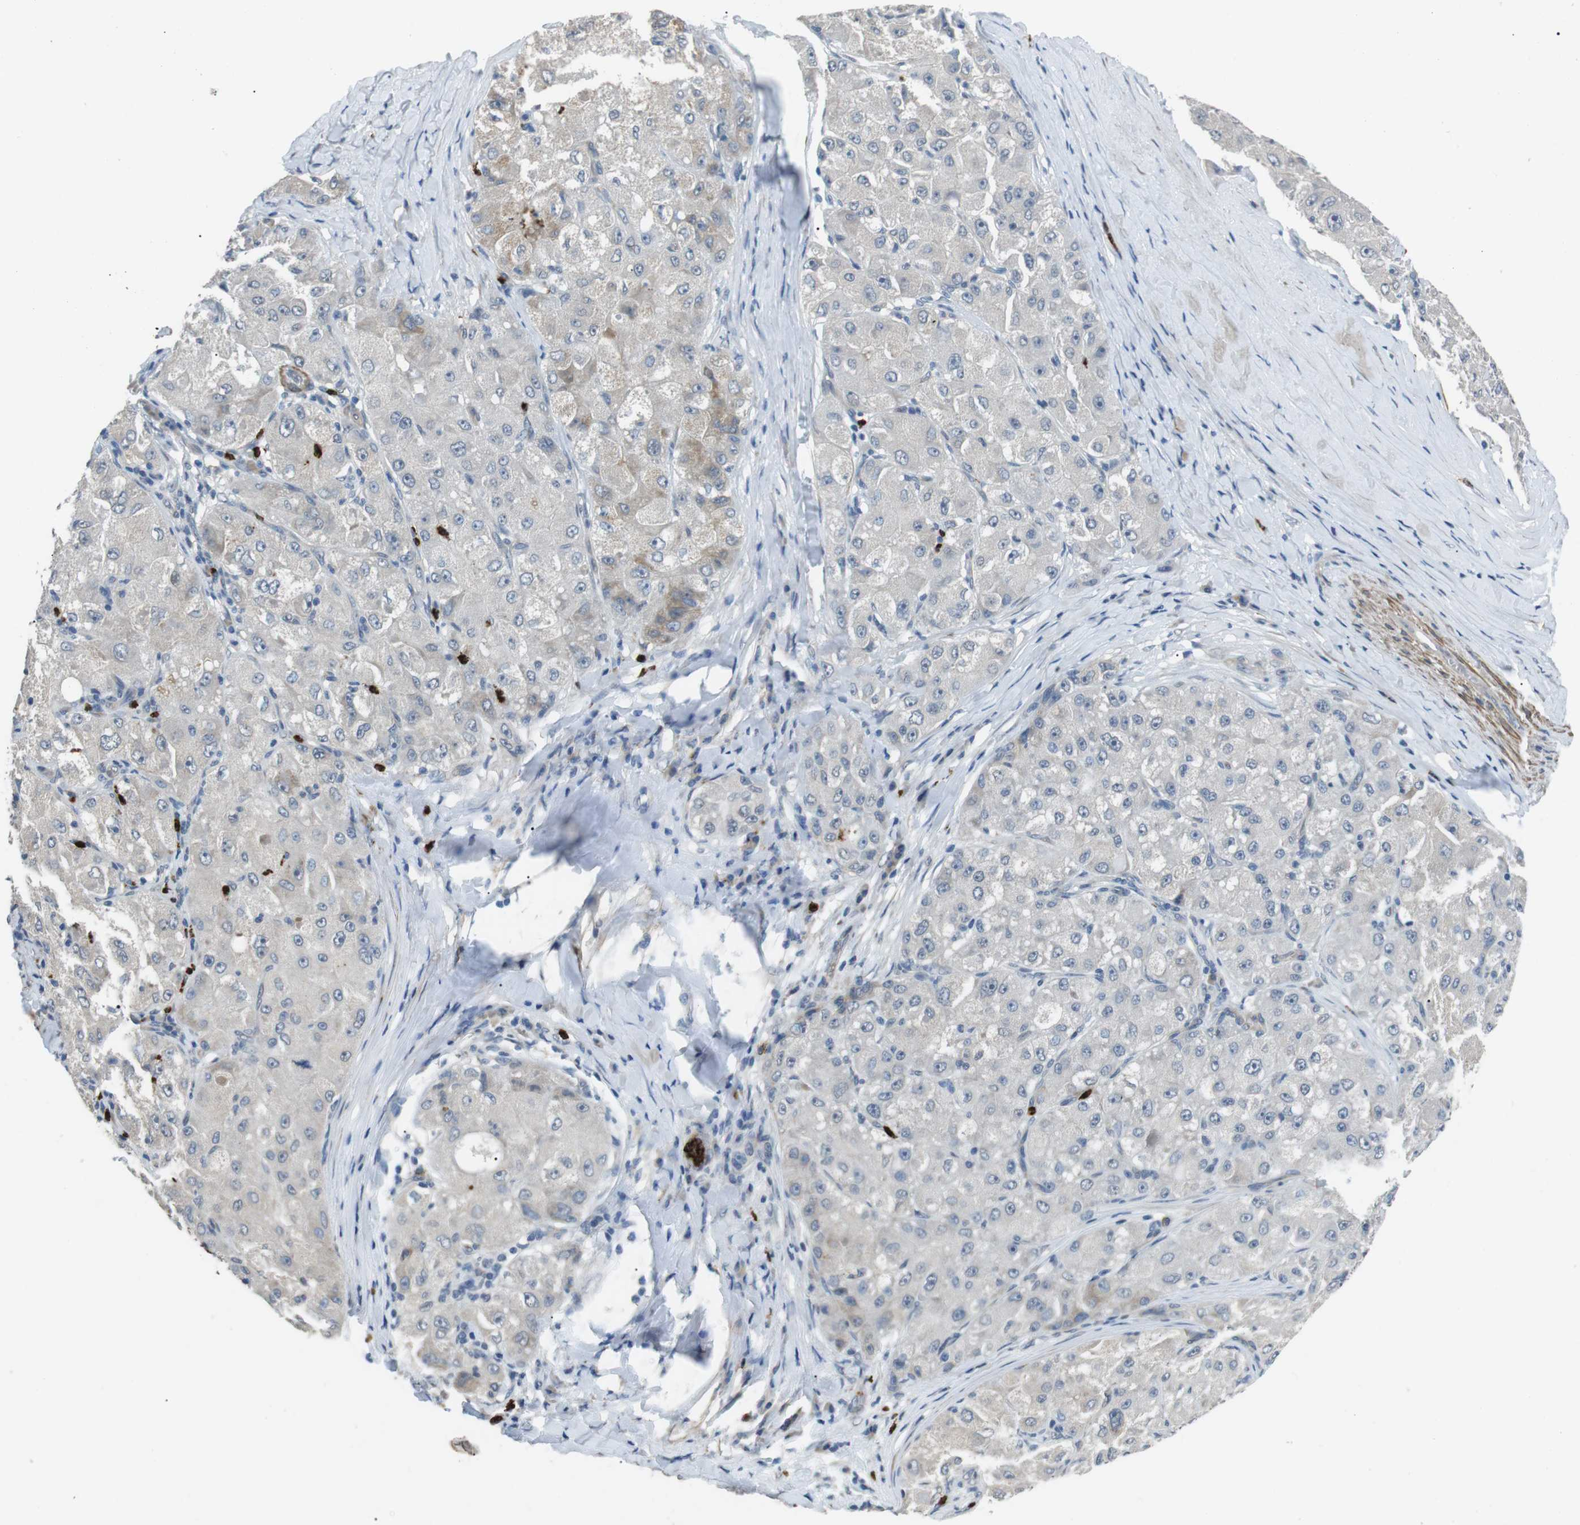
{"staining": {"intensity": "weak", "quantity": "<25%", "location": "cytoplasmic/membranous"}, "tissue": "liver cancer", "cell_type": "Tumor cells", "image_type": "cancer", "snomed": [{"axis": "morphology", "description": "Carcinoma, Hepatocellular, NOS"}, {"axis": "topography", "description": "Liver"}], "caption": "A histopathology image of hepatocellular carcinoma (liver) stained for a protein shows no brown staining in tumor cells. The staining was performed using DAB (3,3'-diaminobenzidine) to visualize the protein expression in brown, while the nuclei were stained in blue with hematoxylin (Magnification: 20x).", "gene": "GZMM", "patient": {"sex": "male", "age": 80}}